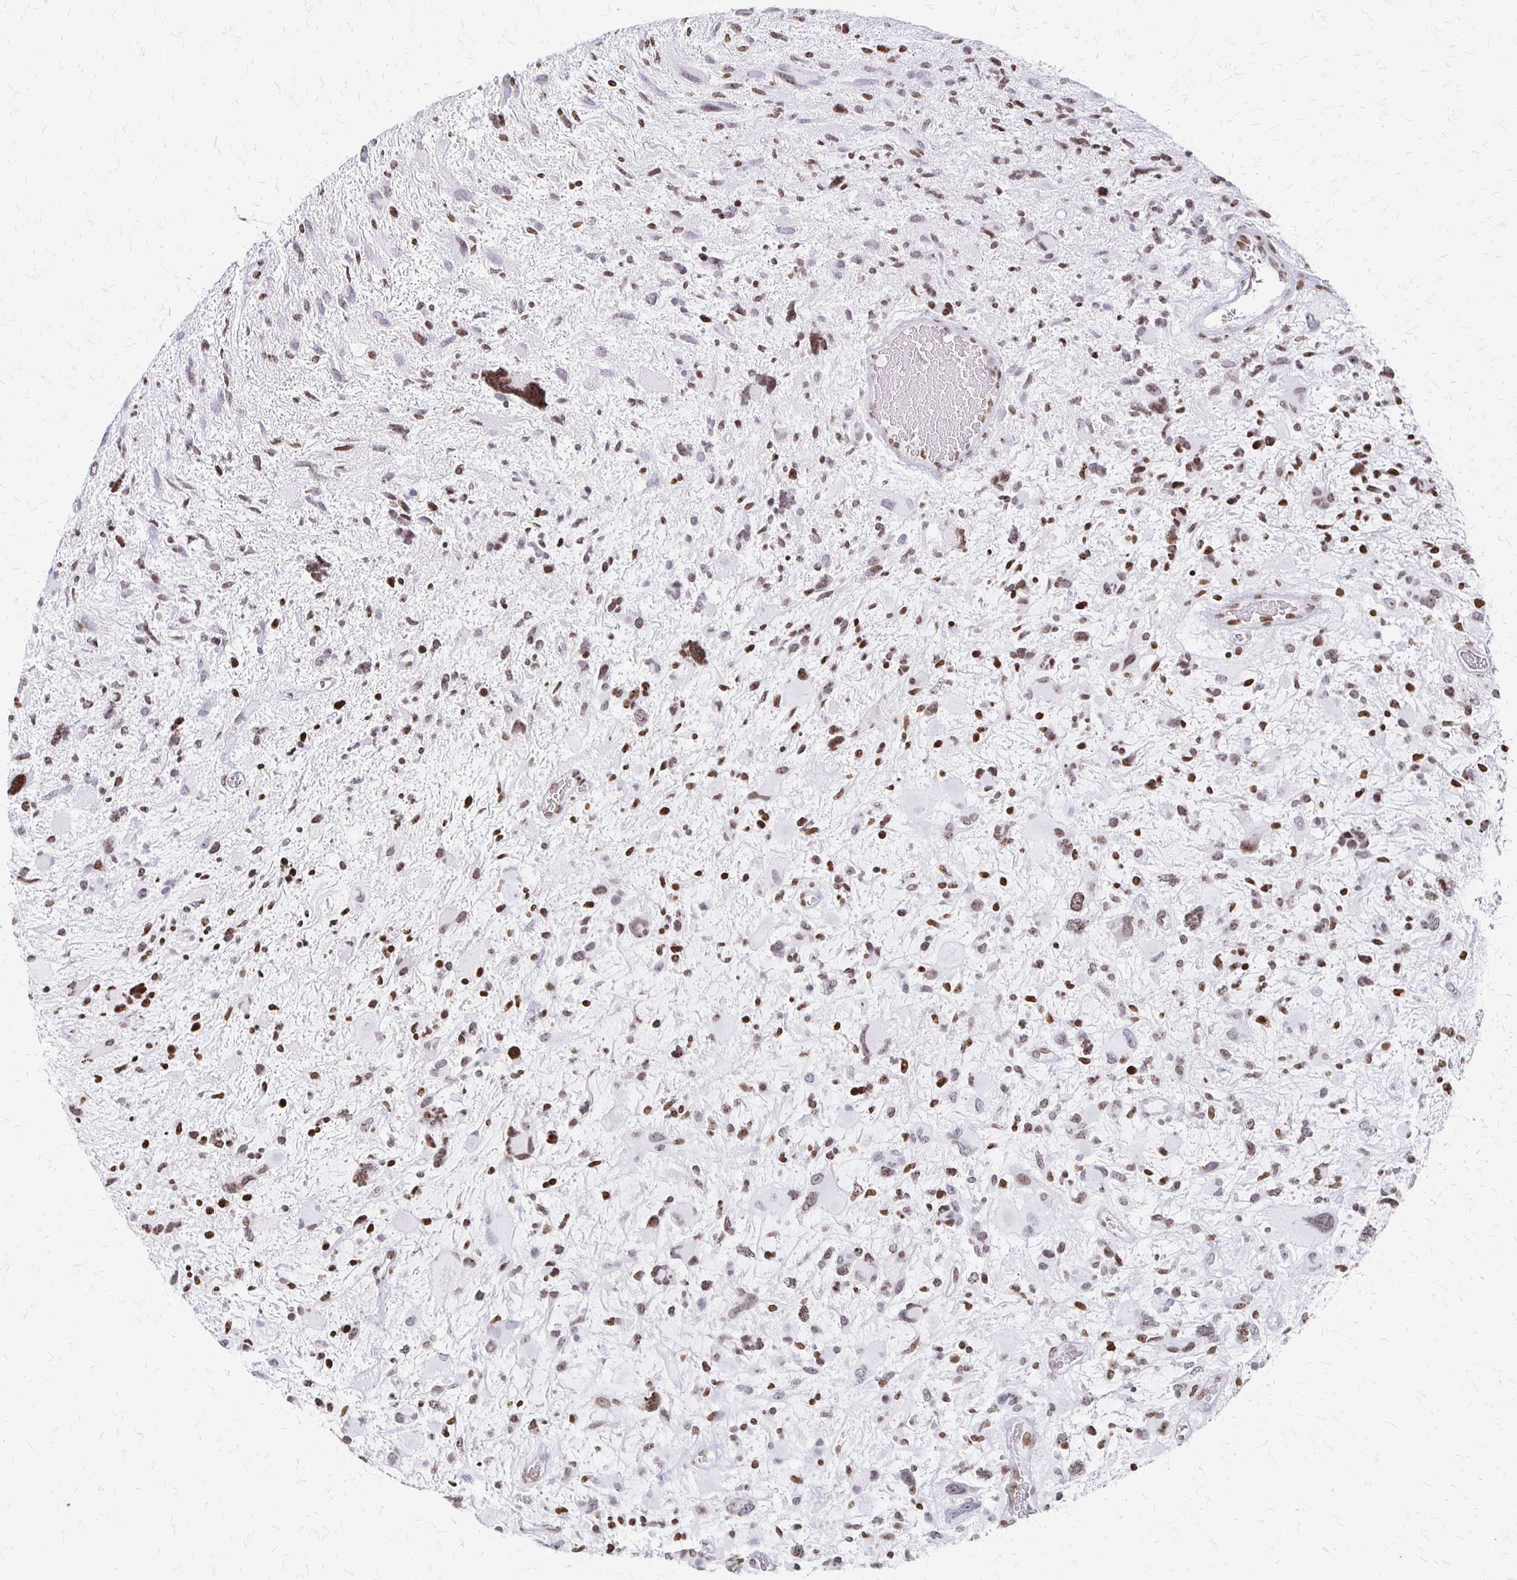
{"staining": {"intensity": "moderate", "quantity": ">75%", "location": "nuclear"}, "tissue": "glioma", "cell_type": "Tumor cells", "image_type": "cancer", "snomed": [{"axis": "morphology", "description": "Glioma, malignant, High grade"}, {"axis": "topography", "description": "Brain"}], "caption": "Malignant glioma (high-grade) stained with IHC exhibits moderate nuclear staining in about >75% of tumor cells.", "gene": "ZNF280C", "patient": {"sex": "female", "age": 11}}